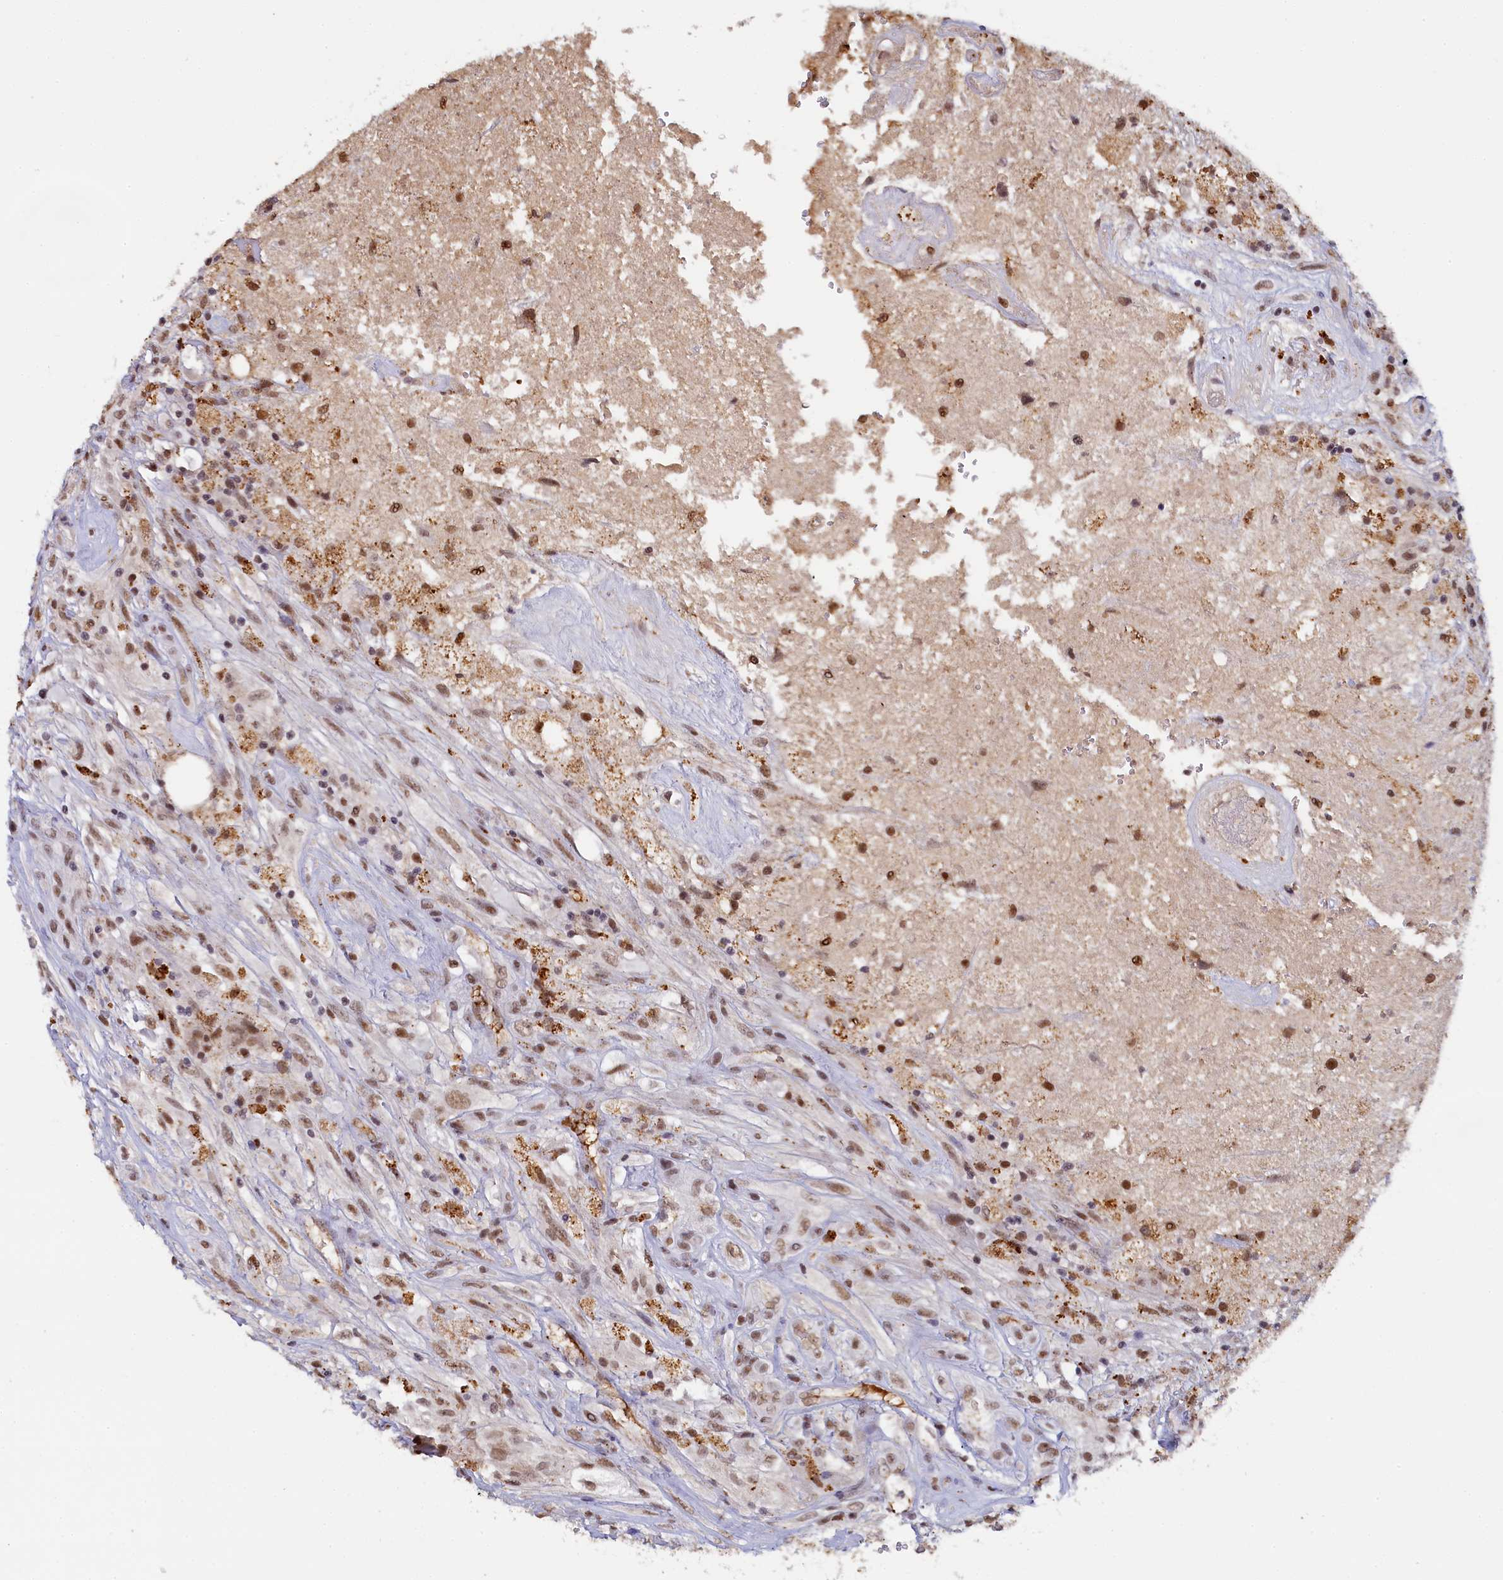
{"staining": {"intensity": "moderate", "quantity": ">75%", "location": "nuclear"}, "tissue": "glioma", "cell_type": "Tumor cells", "image_type": "cancer", "snomed": [{"axis": "morphology", "description": "Glioma, malignant, High grade"}, {"axis": "topography", "description": "Brain"}], "caption": "A high-resolution micrograph shows immunohistochemistry (IHC) staining of malignant high-grade glioma, which exhibits moderate nuclear expression in approximately >75% of tumor cells.", "gene": "INTS14", "patient": {"sex": "male", "age": 56}}